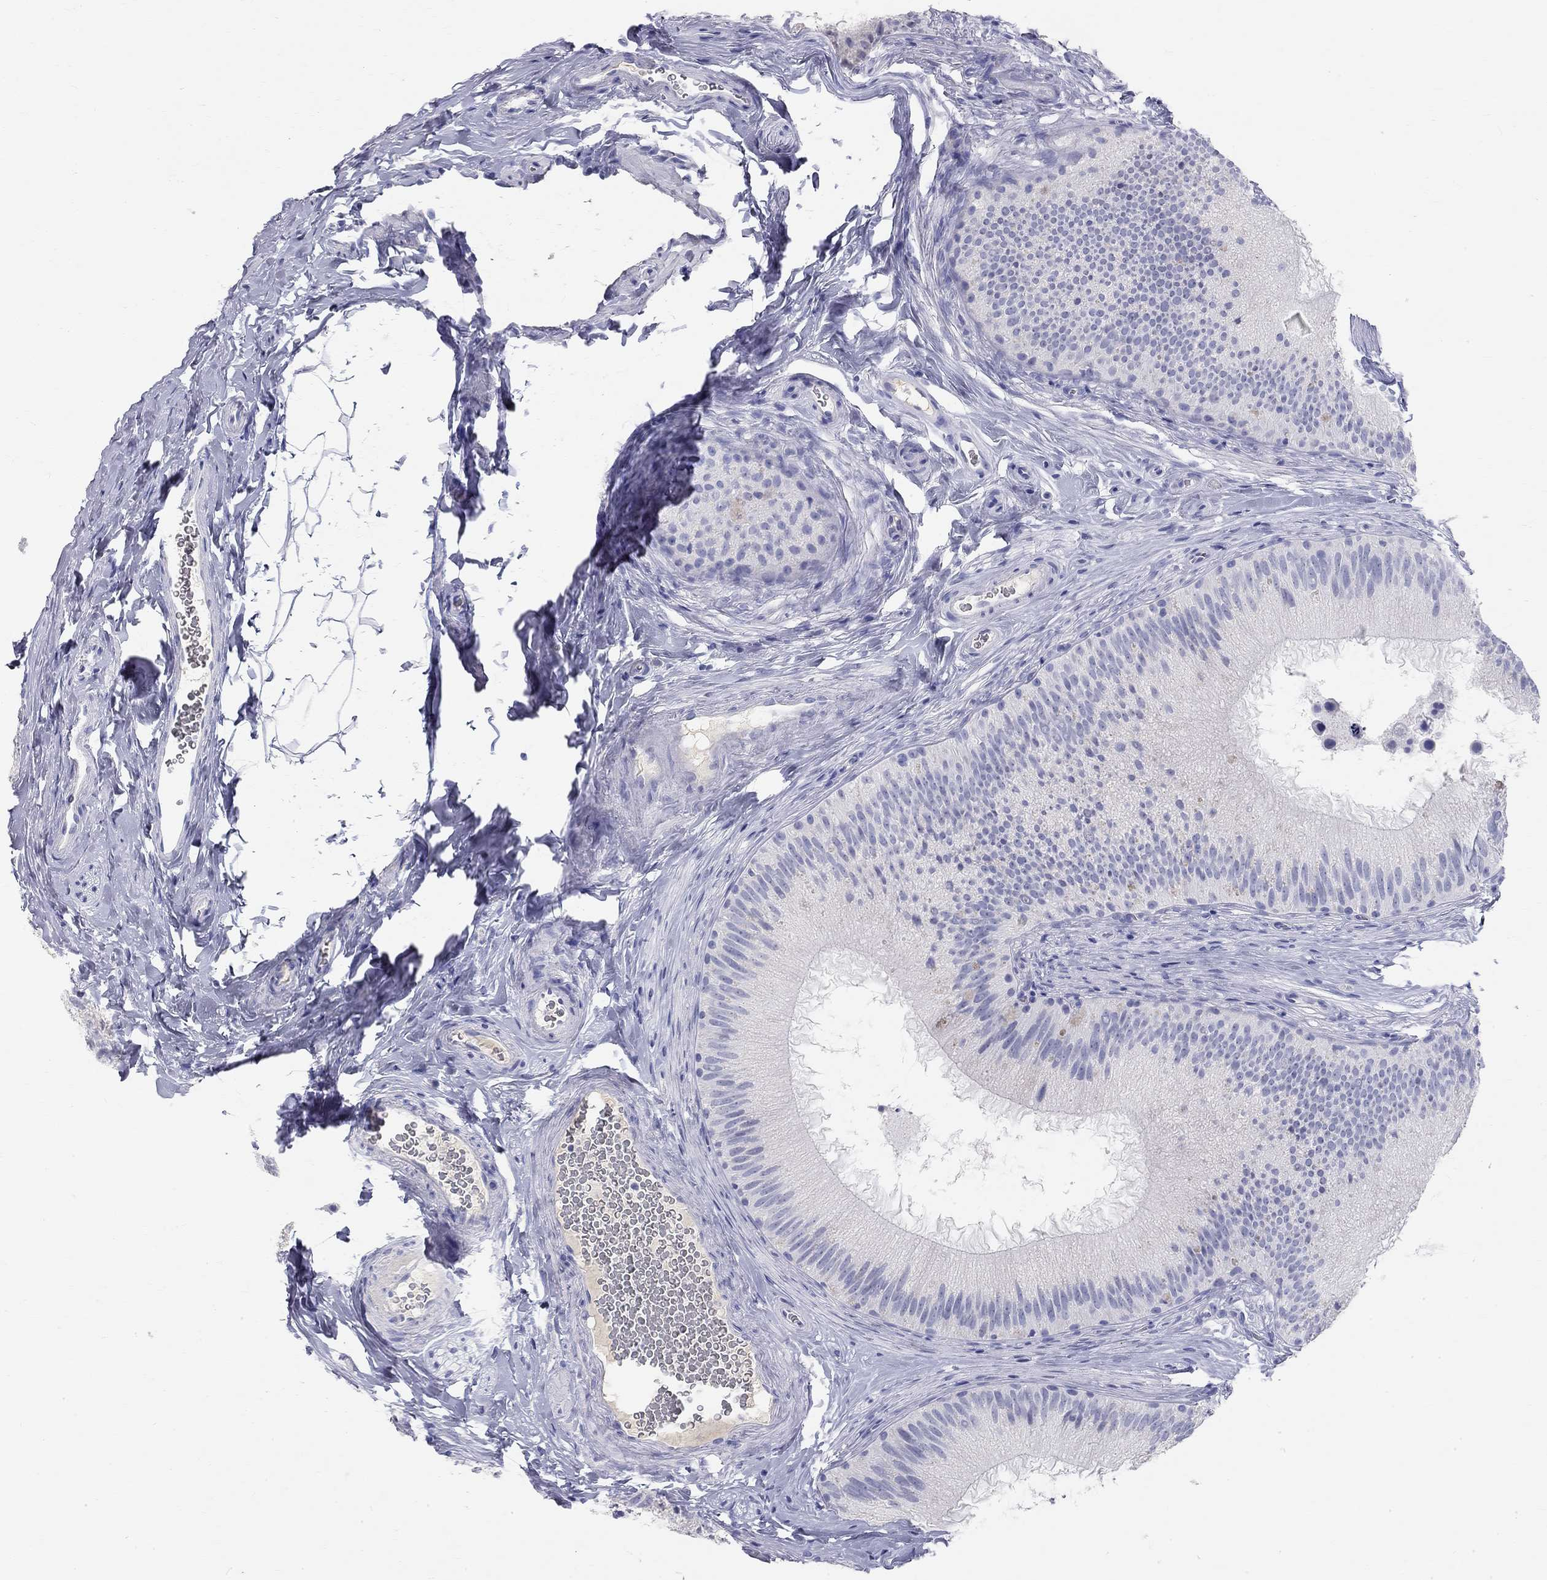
{"staining": {"intensity": "negative", "quantity": "none", "location": "none"}, "tissue": "epididymis", "cell_type": "Glandular cells", "image_type": "normal", "snomed": [{"axis": "morphology", "description": "Normal tissue, NOS"}, {"axis": "topography", "description": "Epididymis"}], "caption": "Immunohistochemistry (IHC) histopathology image of normal epididymis: human epididymis stained with DAB (3,3'-diaminobenzidine) shows no significant protein positivity in glandular cells. (Stains: DAB (3,3'-diaminobenzidine) immunohistochemistry (IHC) with hematoxylin counter stain, Microscopy: brightfield microscopy at high magnification).", "gene": "PHOX2B", "patient": {"sex": "male", "age": 32}}